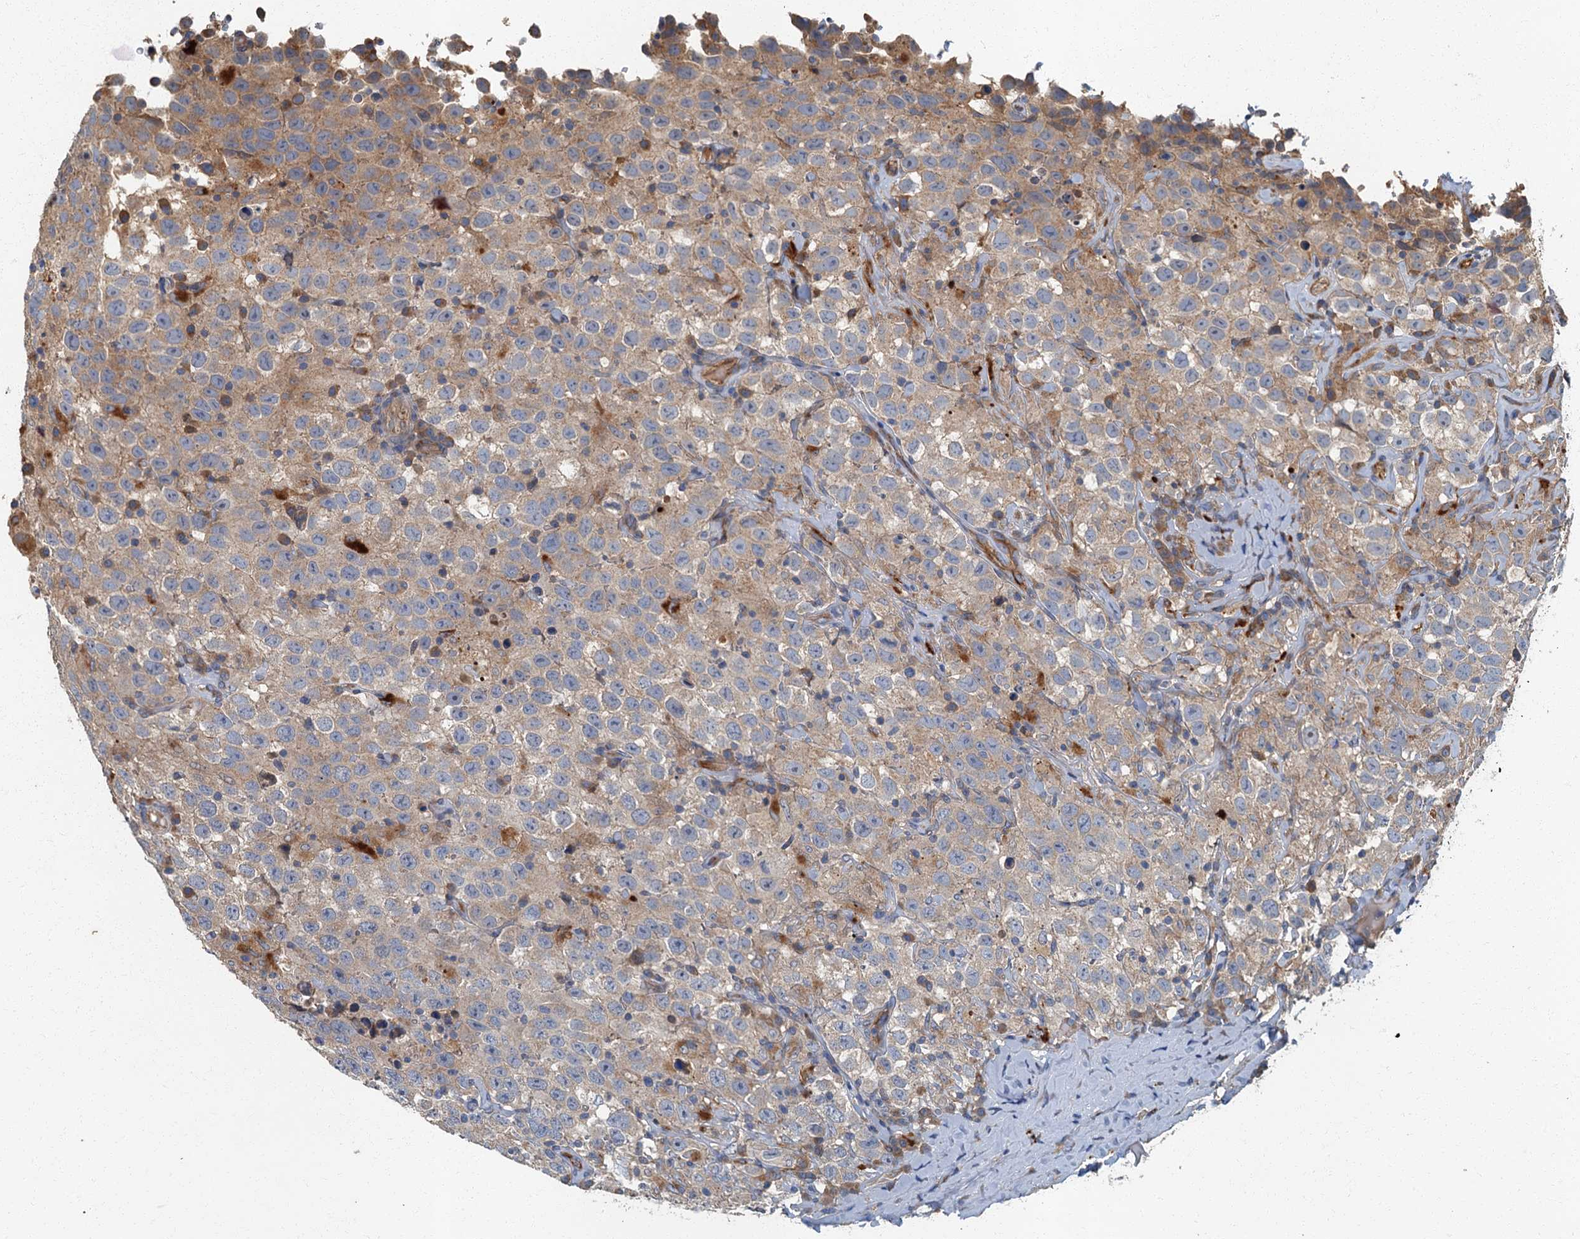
{"staining": {"intensity": "weak", "quantity": "25%-75%", "location": "cytoplasmic/membranous"}, "tissue": "testis cancer", "cell_type": "Tumor cells", "image_type": "cancer", "snomed": [{"axis": "morphology", "description": "Seminoma, NOS"}, {"axis": "topography", "description": "Testis"}], "caption": "Tumor cells reveal low levels of weak cytoplasmic/membranous positivity in about 25%-75% of cells in human testis cancer.", "gene": "ARL11", "patient": {"sex": "male", "age": 41}}